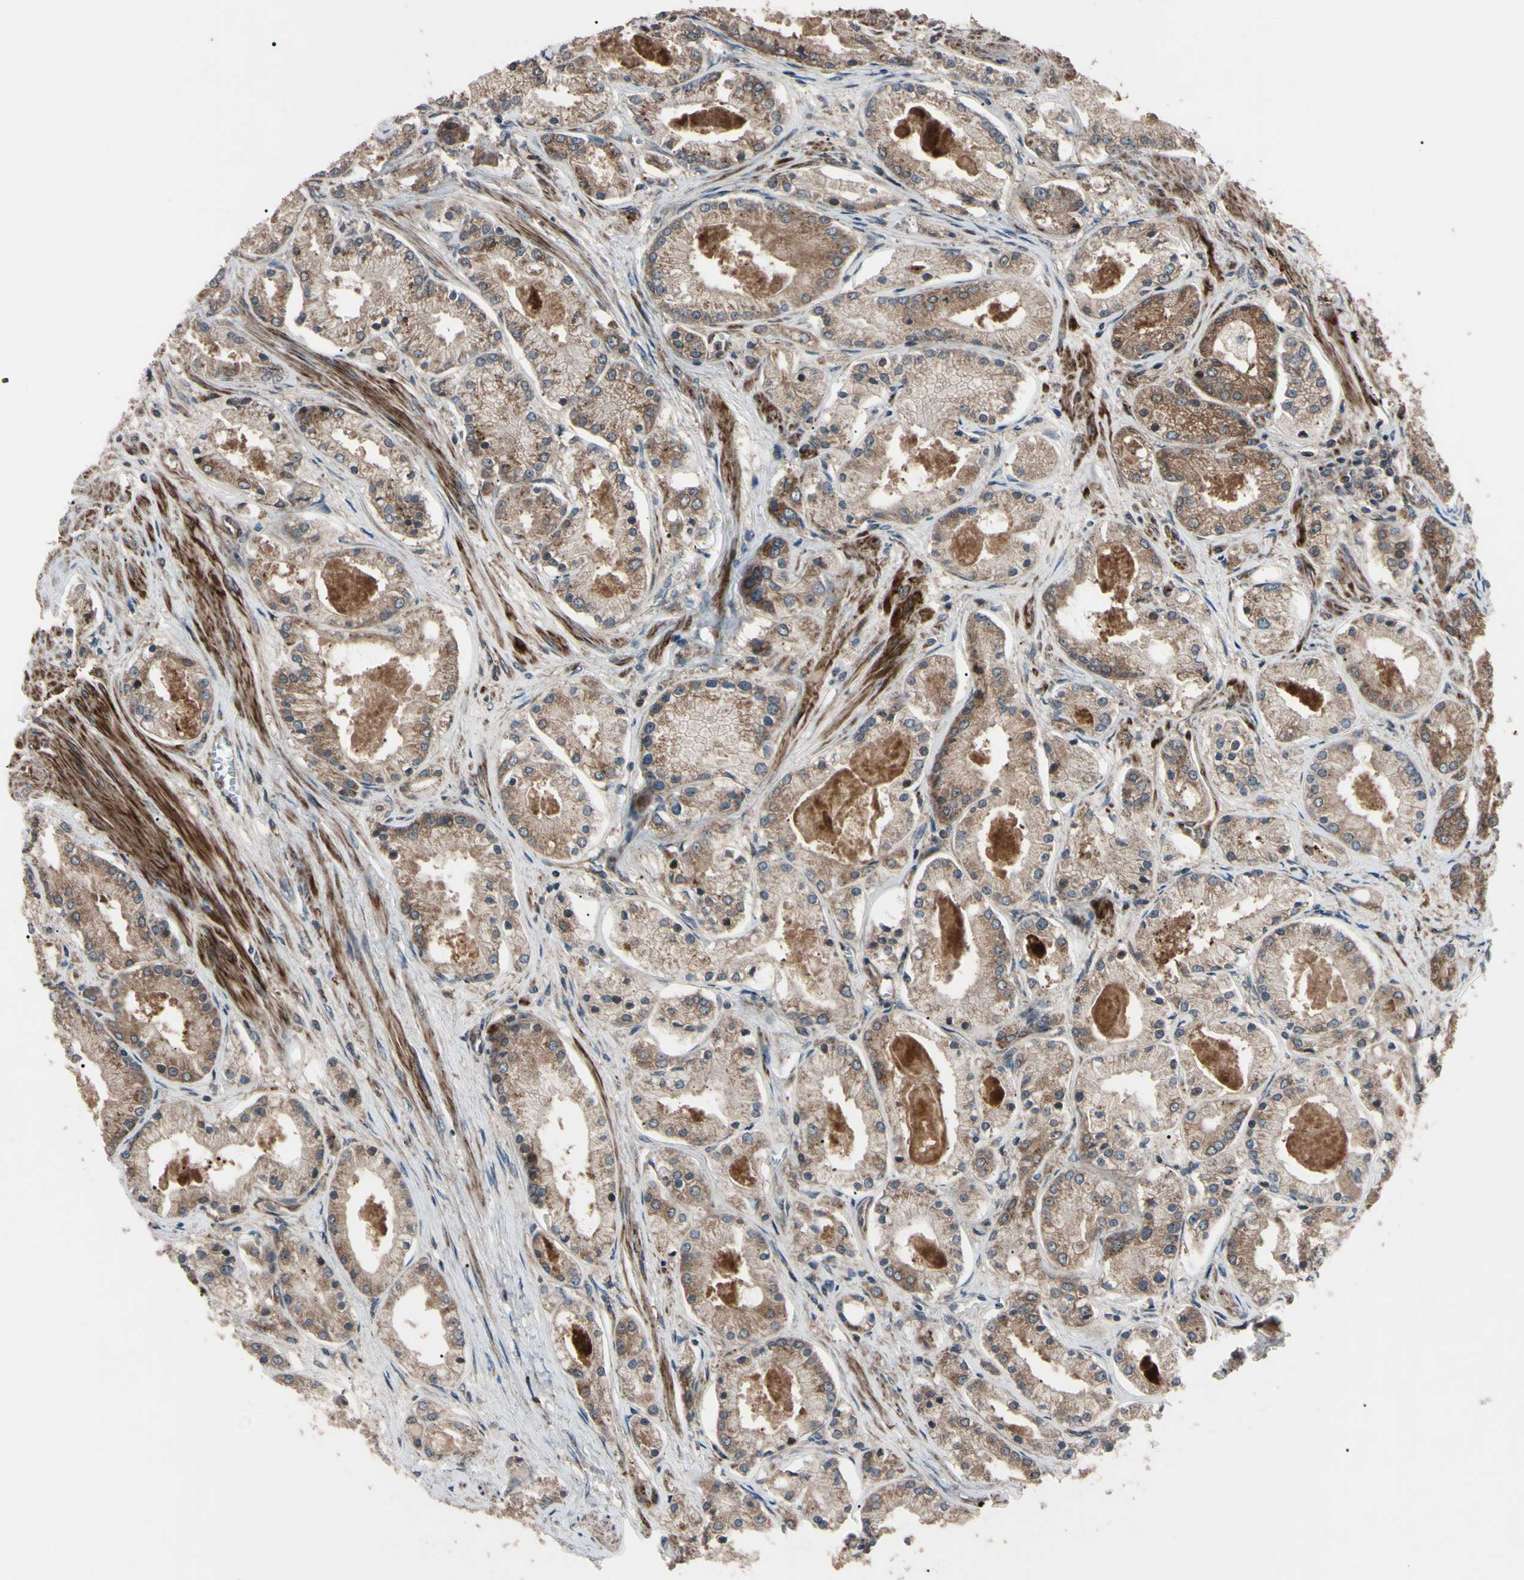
{"staining": {"intensity": "moderate", "quantity": ">75%", "location": "cytoplasmic/membranous"}, "tissue": "prostate cancer", "cell_type": "Tumor cells", "image_type": "cancer", "snomed": [{"axis": "morphology", "description": "Adenocarcinoma, High grade"}, {"axis": "topography", "description": "Prostate"}], "caption": "Tumor cells exhibit medium levels of moderate cytoplasmic/membranous expression in approximately >75% of cells in adenocarcinoma (high-grade) (prostate).", "gene": "GUCY1B1", "patient": {"sex": "male", "age": 66}}